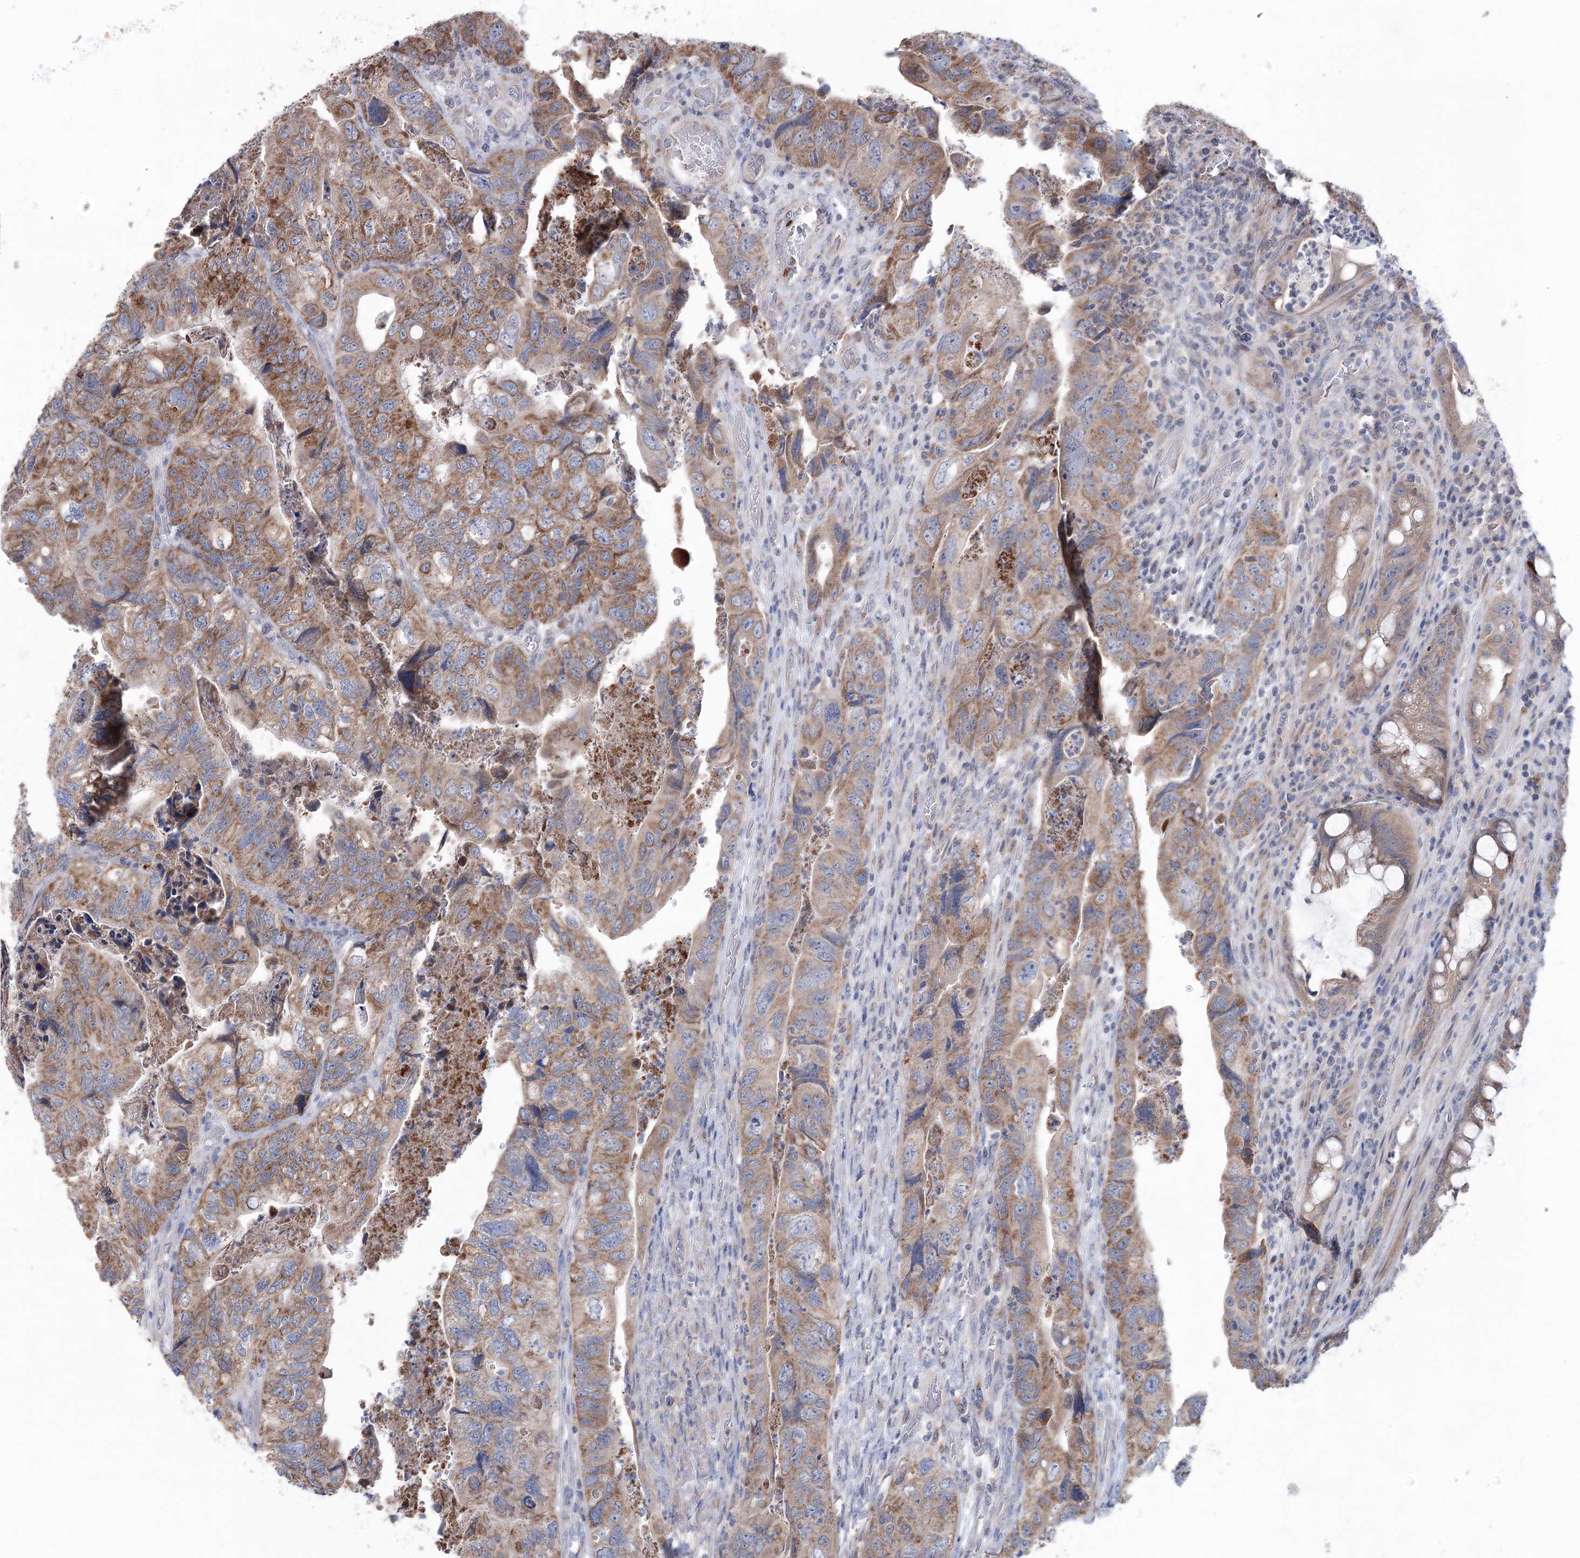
{"staining": {"intensity": "moderate", "quantity": ">75%", "location": "cytoplasmic/membranous"}, "tissue": "colorectal cancer", "cell_type": "Tumor cells", "image_type": "cancer", "snomed": [{"axis": "morphology", "description": "Adenocarcinoma, NOS"}, {"axis": "topography", "description": "Rectum"}], "caption": "Approximately >75% of tumor cells in human colorectal cancer (adenocarcinoma) show moderate cytoplasmic/membranous protein positivity as visualized by brown immunohistochemical staining.", "gene": "MTCH2", "patient": {"sex": "male", "age": 63}}